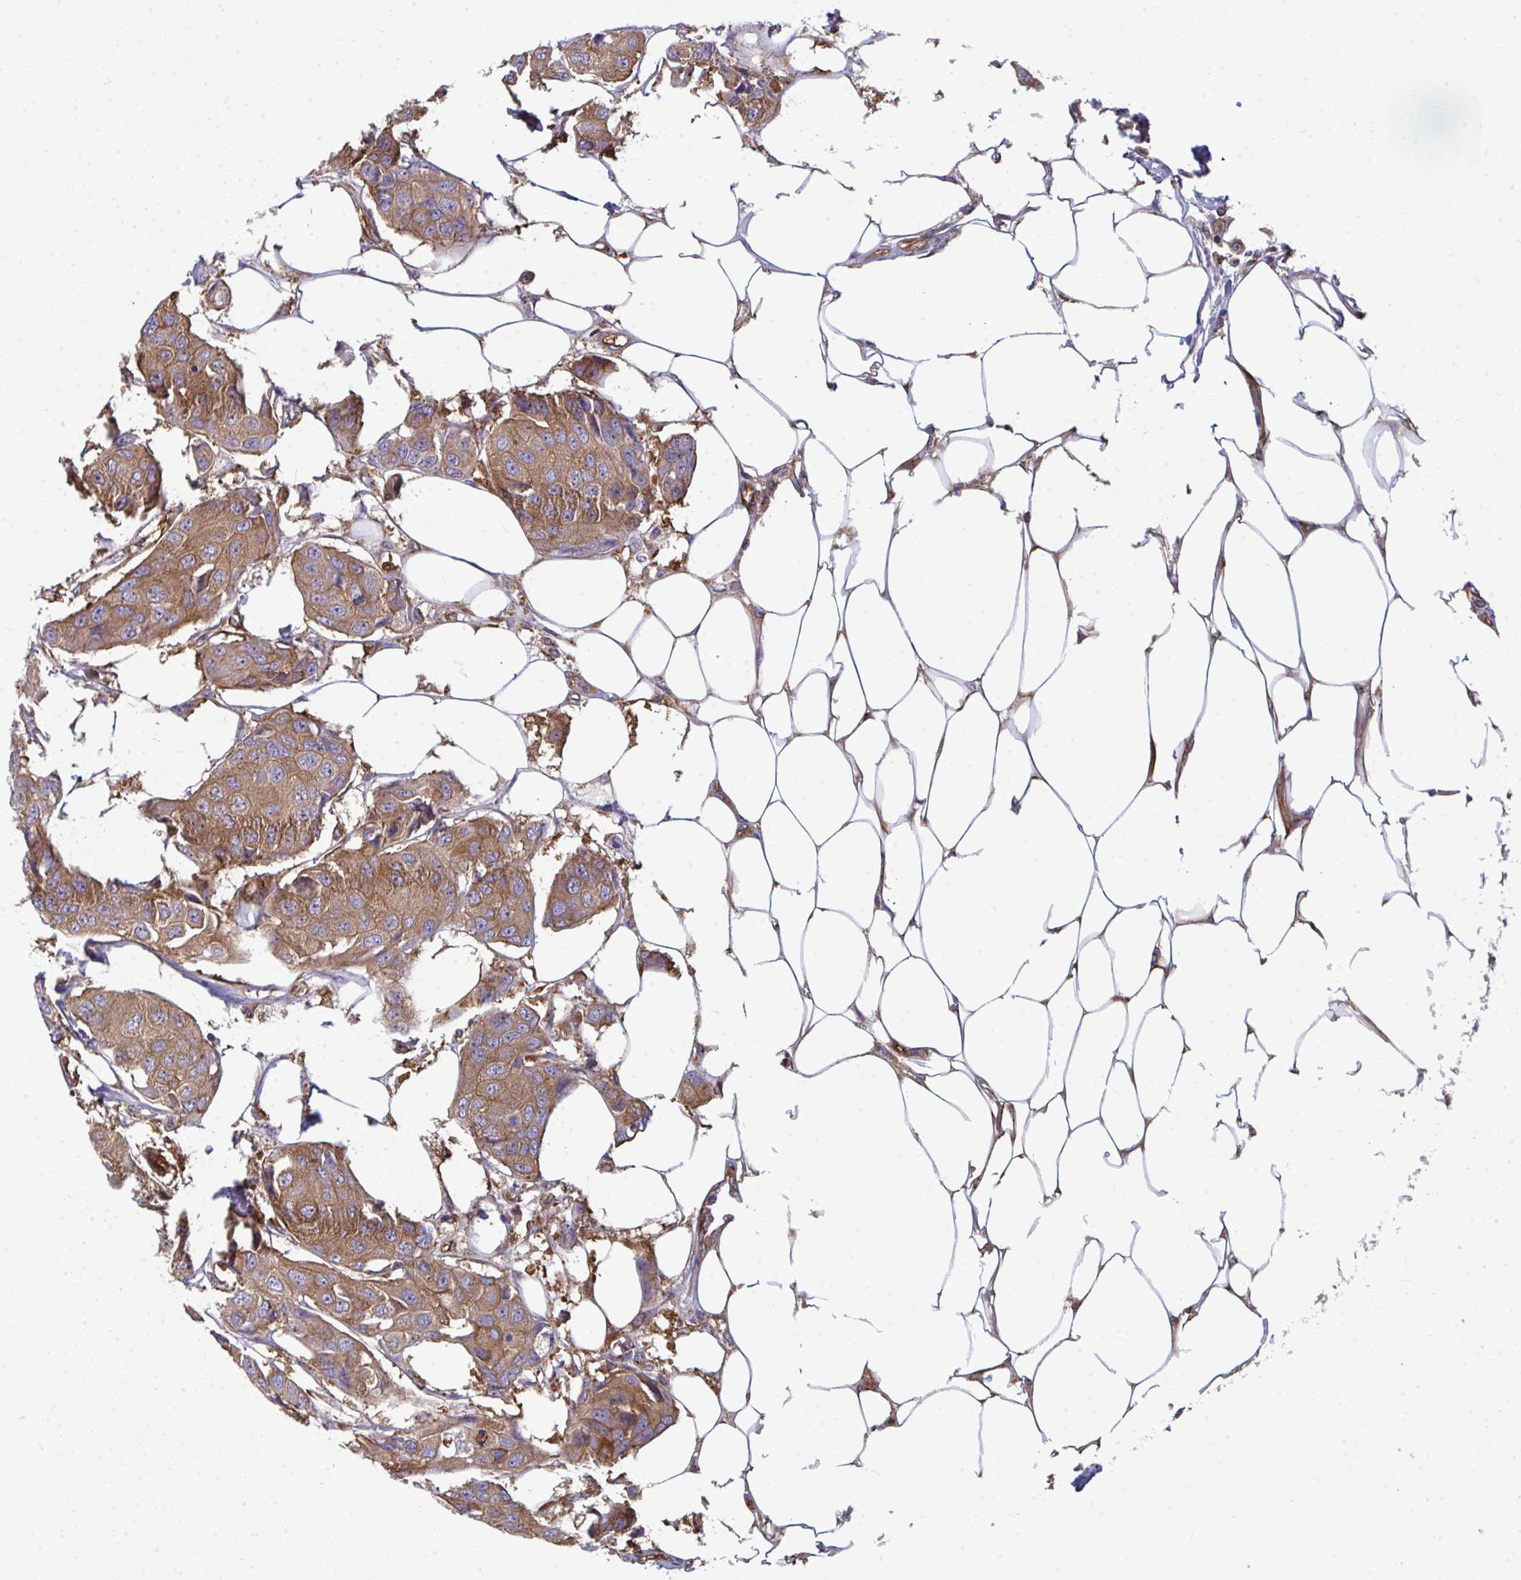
{"staining": {"intensity": "moderate", "quantity": ">75%", "location": "cytoplasmic/membranous"}, "tissue": "breast cancer", "cell_type": "Tumor cells", "image_type": "cancer", "snomed": [{"axis": "morphology", "description": "Duct carcinoma"}, {"axis": "topography", "description": "Breast"}, {"axis": "topography", "description": "Lymph node"}], "caption": "Immunohistochemistry histopathology image of breast cancer stained for a protein (brown), which reveals medium levels of moderate cytoplasmic/membranous expression in approximately >75% of tumor cells.", "gene": "DYNC1I2", "patient": {"sex": "female", "age": 80}}